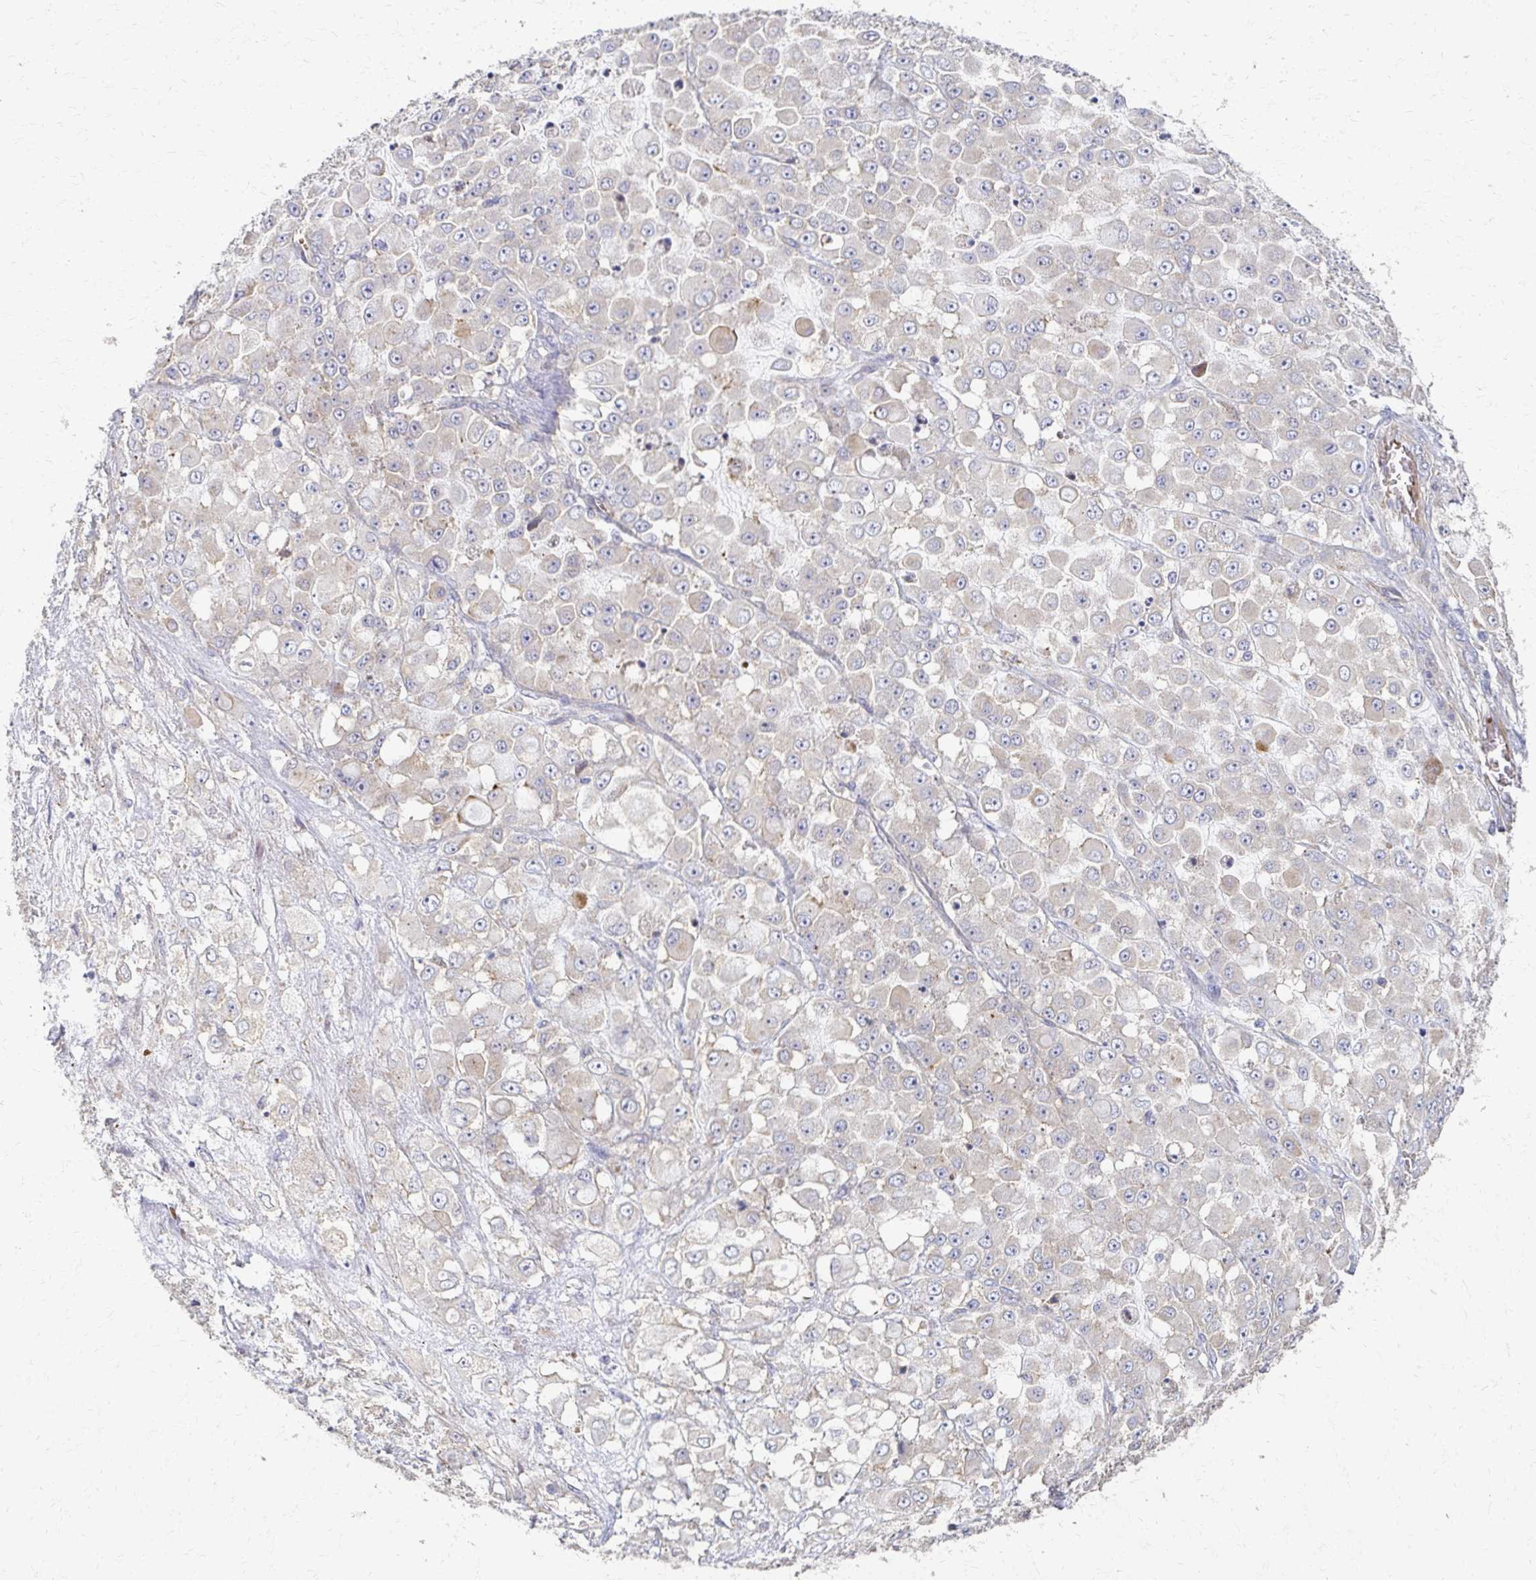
{"staining": {"intensity": "negative", "quantity": "none", "location": "none"}, "tissue": "stomach cancer", "cell_type": "Tumor cells", "image_type": "cancer", "snomed": [{"axis": "morphology", "description": "Adenocarcinoma, NOS"}, {"axis": "topography", "description": "Stomach"}], "caption": "DAB immunohistochemical staining of human stomach cancer demonstrates no significant staining in tumor cells.", "gene": "SKA2", "patient": {"sex": "female", "age": 76}}